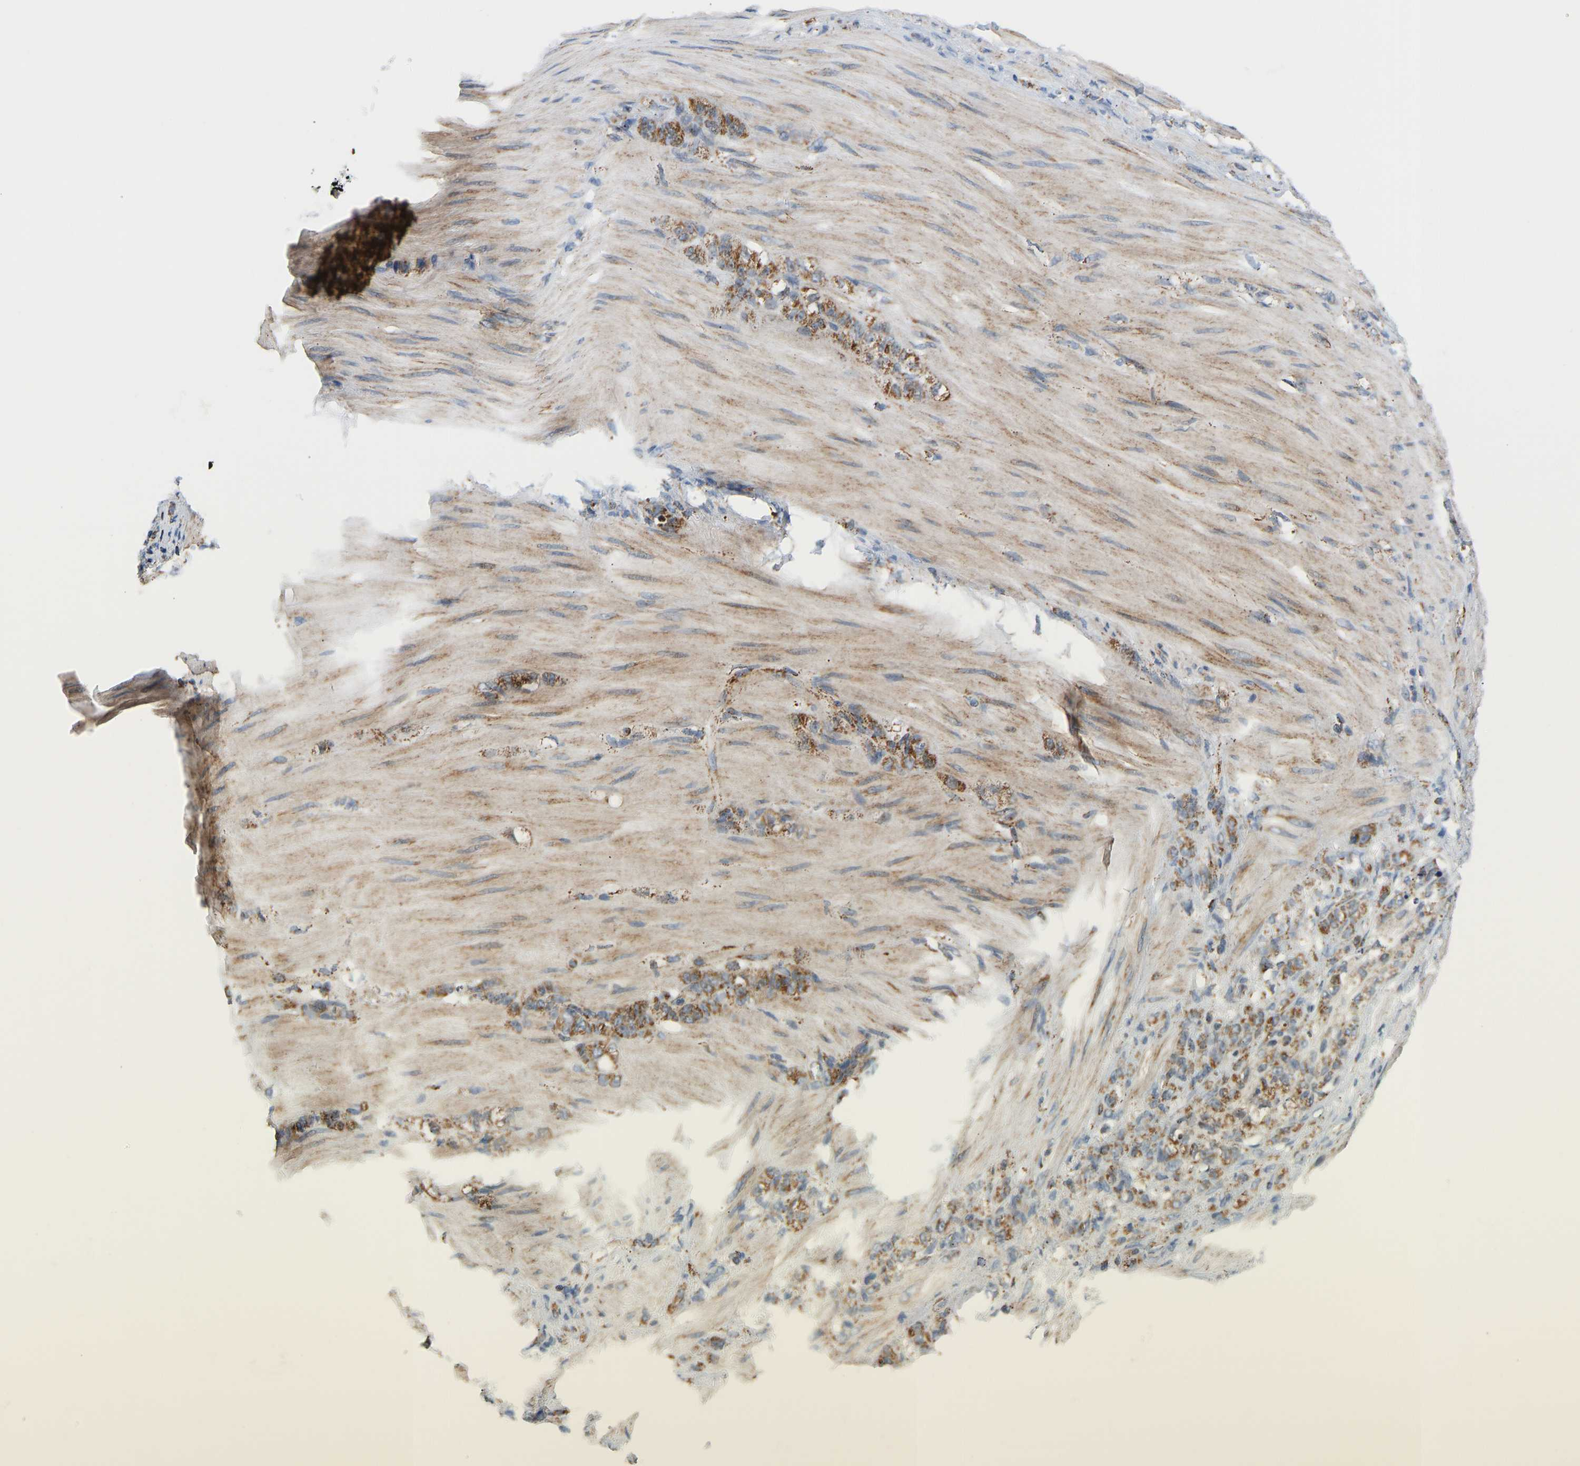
{"staining": {"intensity": "moderate", "quantity": ">75%", "location": "cytoplasmic/membranous"}, "tissue": "stomach cancer", "cell_type": "Tumor cells", "image_type": "cancer", "snomed": [{"axis": "morphology", "description": "Normal tissue, NOS"}, {"axis": "morphology", "description": "Adenocarcinoma, NOS"}, {"axis": "topography", "description": "Stomach"}], "caption": "Stomach adenocarcinoma stained with a brown dye exhibits moderate cytoplasmic/membranous positive expression in approximately >75% of tumor cells.", "gene": "GPSM2", "patient": {"sex": "male", "age": 82}}